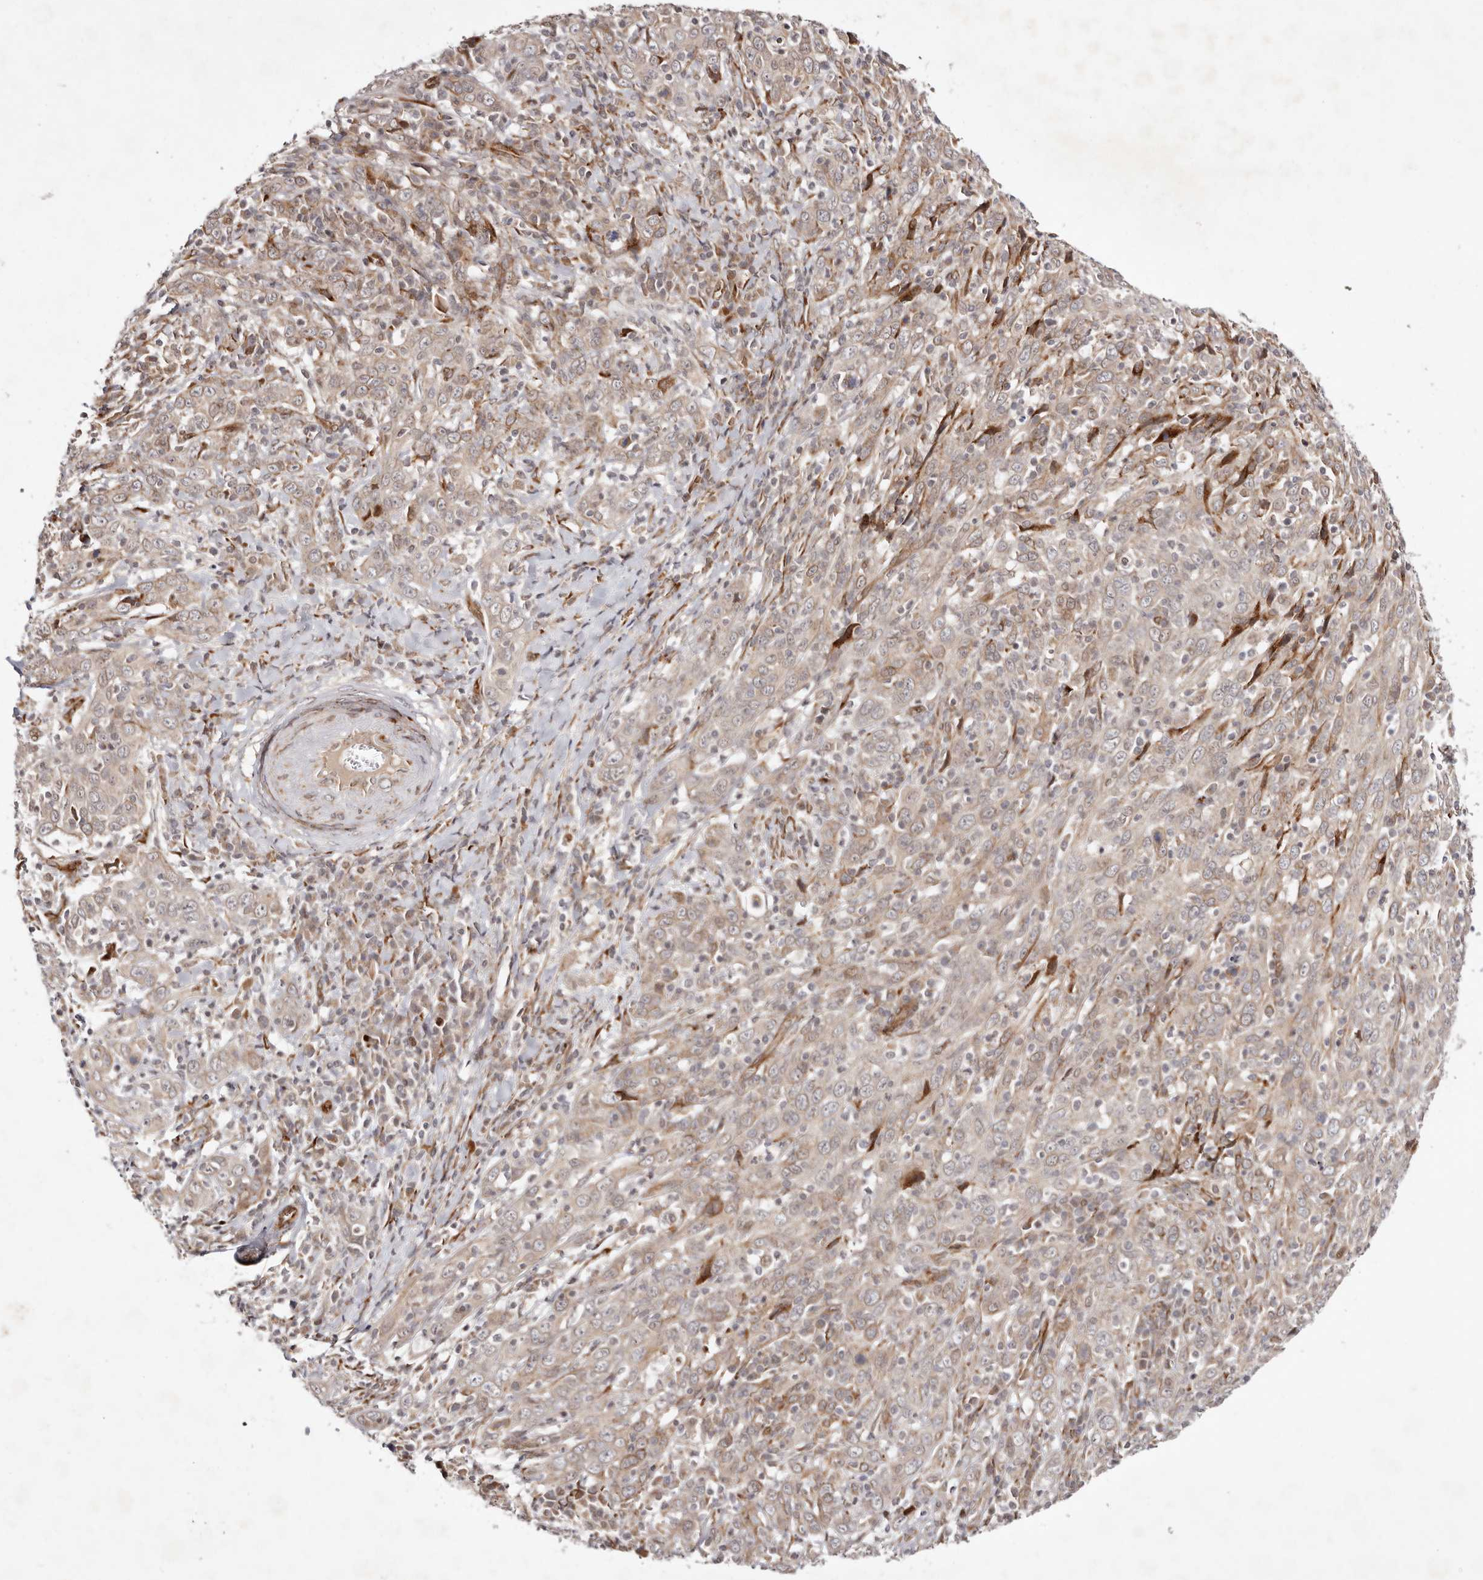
{"staining": {"intensity": "weak", "quantity": ">75%", "location": "cytoplasmic/membranous,nuclear"}, "tissue": "cervical cancer", "cell_type": "Tumor cells", "image_type": "cancer", "snomed": [{"axis": "morphology", "description": "Squamous cell carcinoma, NOS"}, {"axis": "topography", "description": "Cervix"}], "caption": "Immunohistochemical staining of human cervical squamous cell carcinoma demonstrates weak cytoplasmic/membranous and nuclear protein staining in approximately >75% of tumor cells. The staining was performed using DAB (3,3'-diaminobenzidine) to visualize the protein expression in brown, while the nuclei were stained in blue with hematoxylin (Magnification: 20x).", "gene": "BCL2L15", "patient": {"sex": "female", "age": 46}}